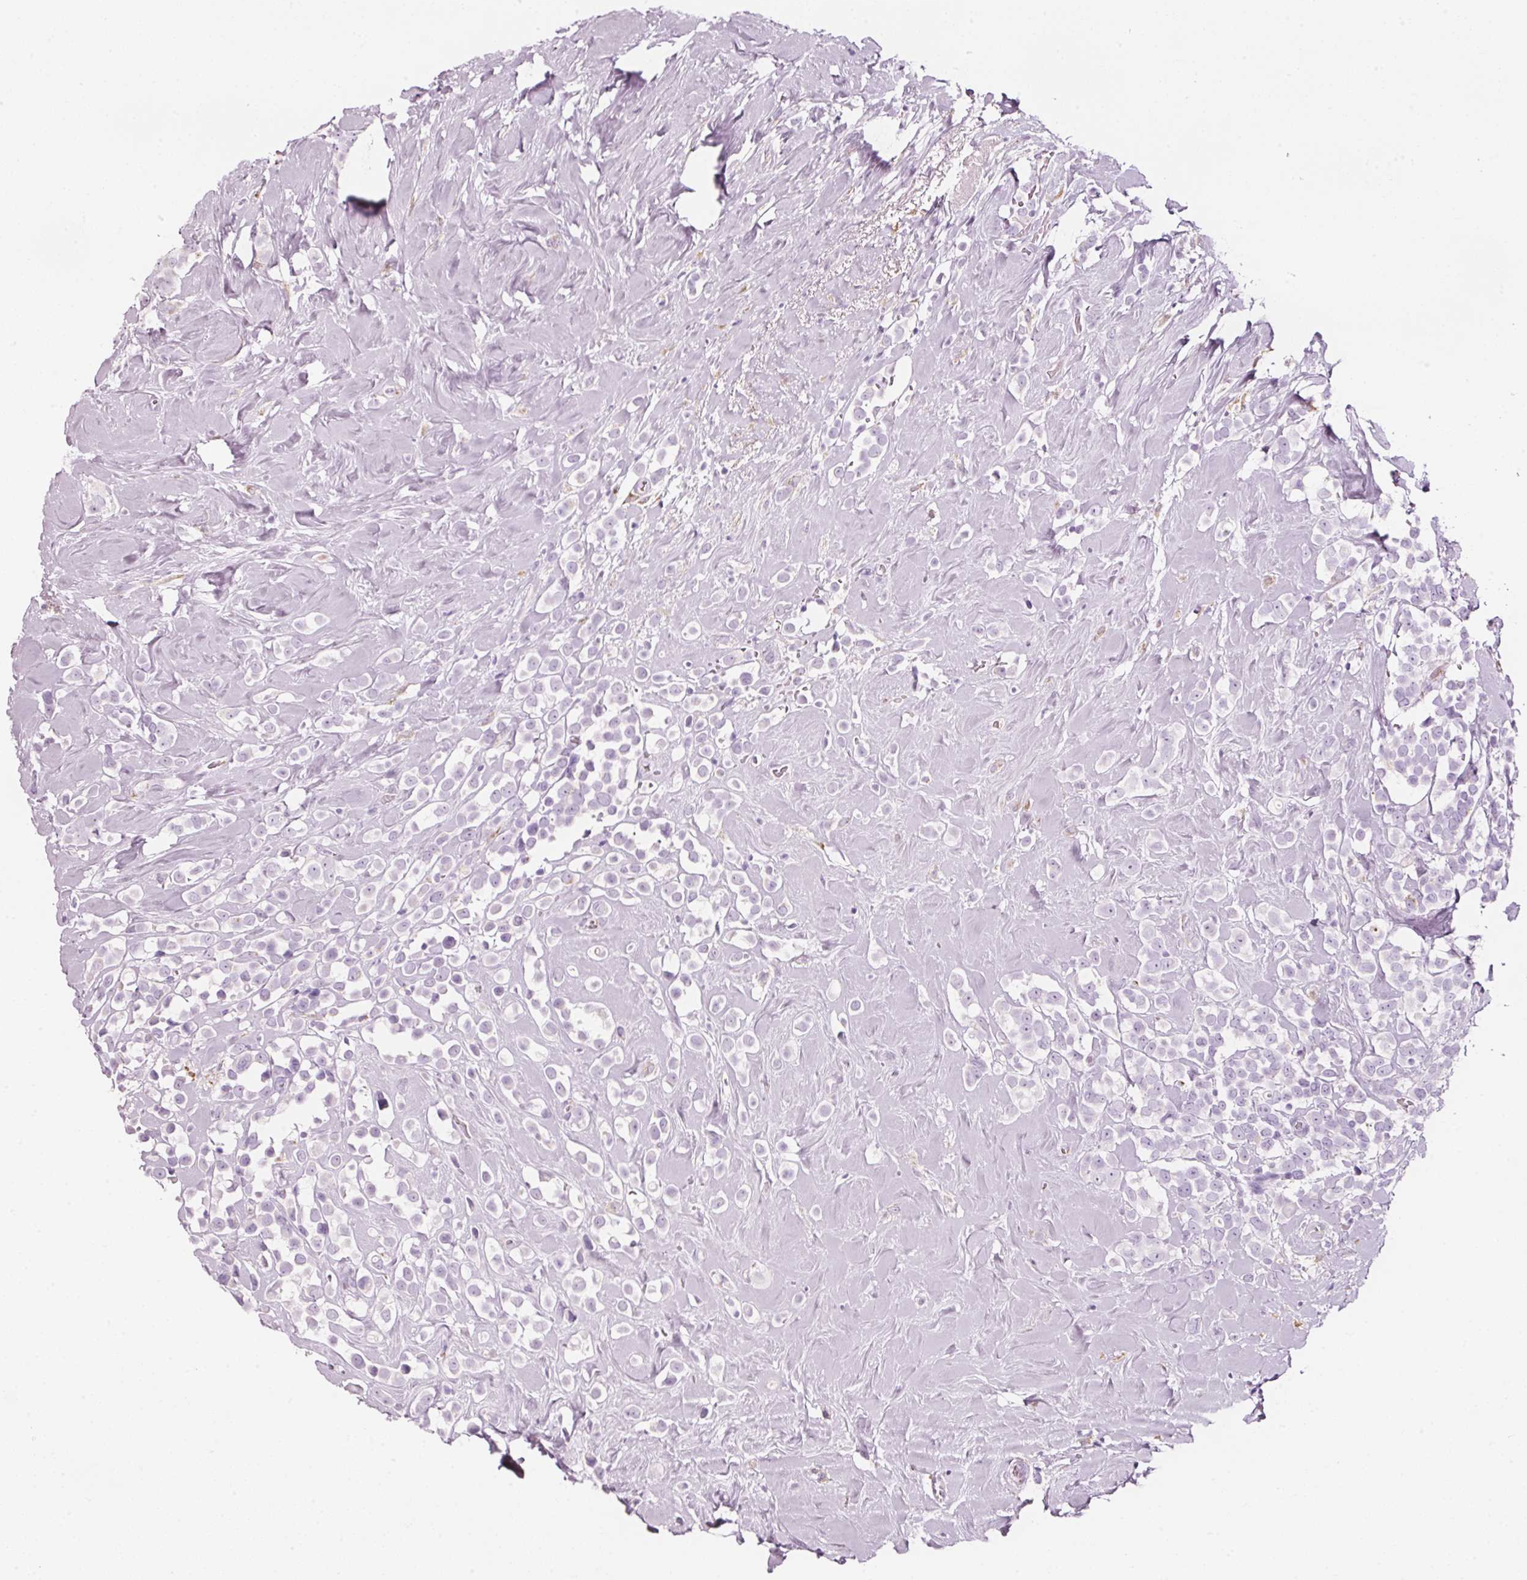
{"staining": {"intensity": "negative", "quantity": "none", "location": "none"}, "tissue": "breast cancer", "cell_type": "Tumor cells", "image_type": "cancer", "snomed": [{"axis": "morphology", "description": "Duct carcinoma"}, {"axis": "topography", "description": "Breast"}], "caption": "Intraductal carcinoma (breast) was stained to show a protein in brown. There is no significant positivity in tumor cells. The staining is performed using DAB (3,3'-diaminobenzidine) brown chromogen with nuclei counter-stained in using hematoxylin.", "gene": "SDF4", "patient": {"sex": "female", "age": 80}}